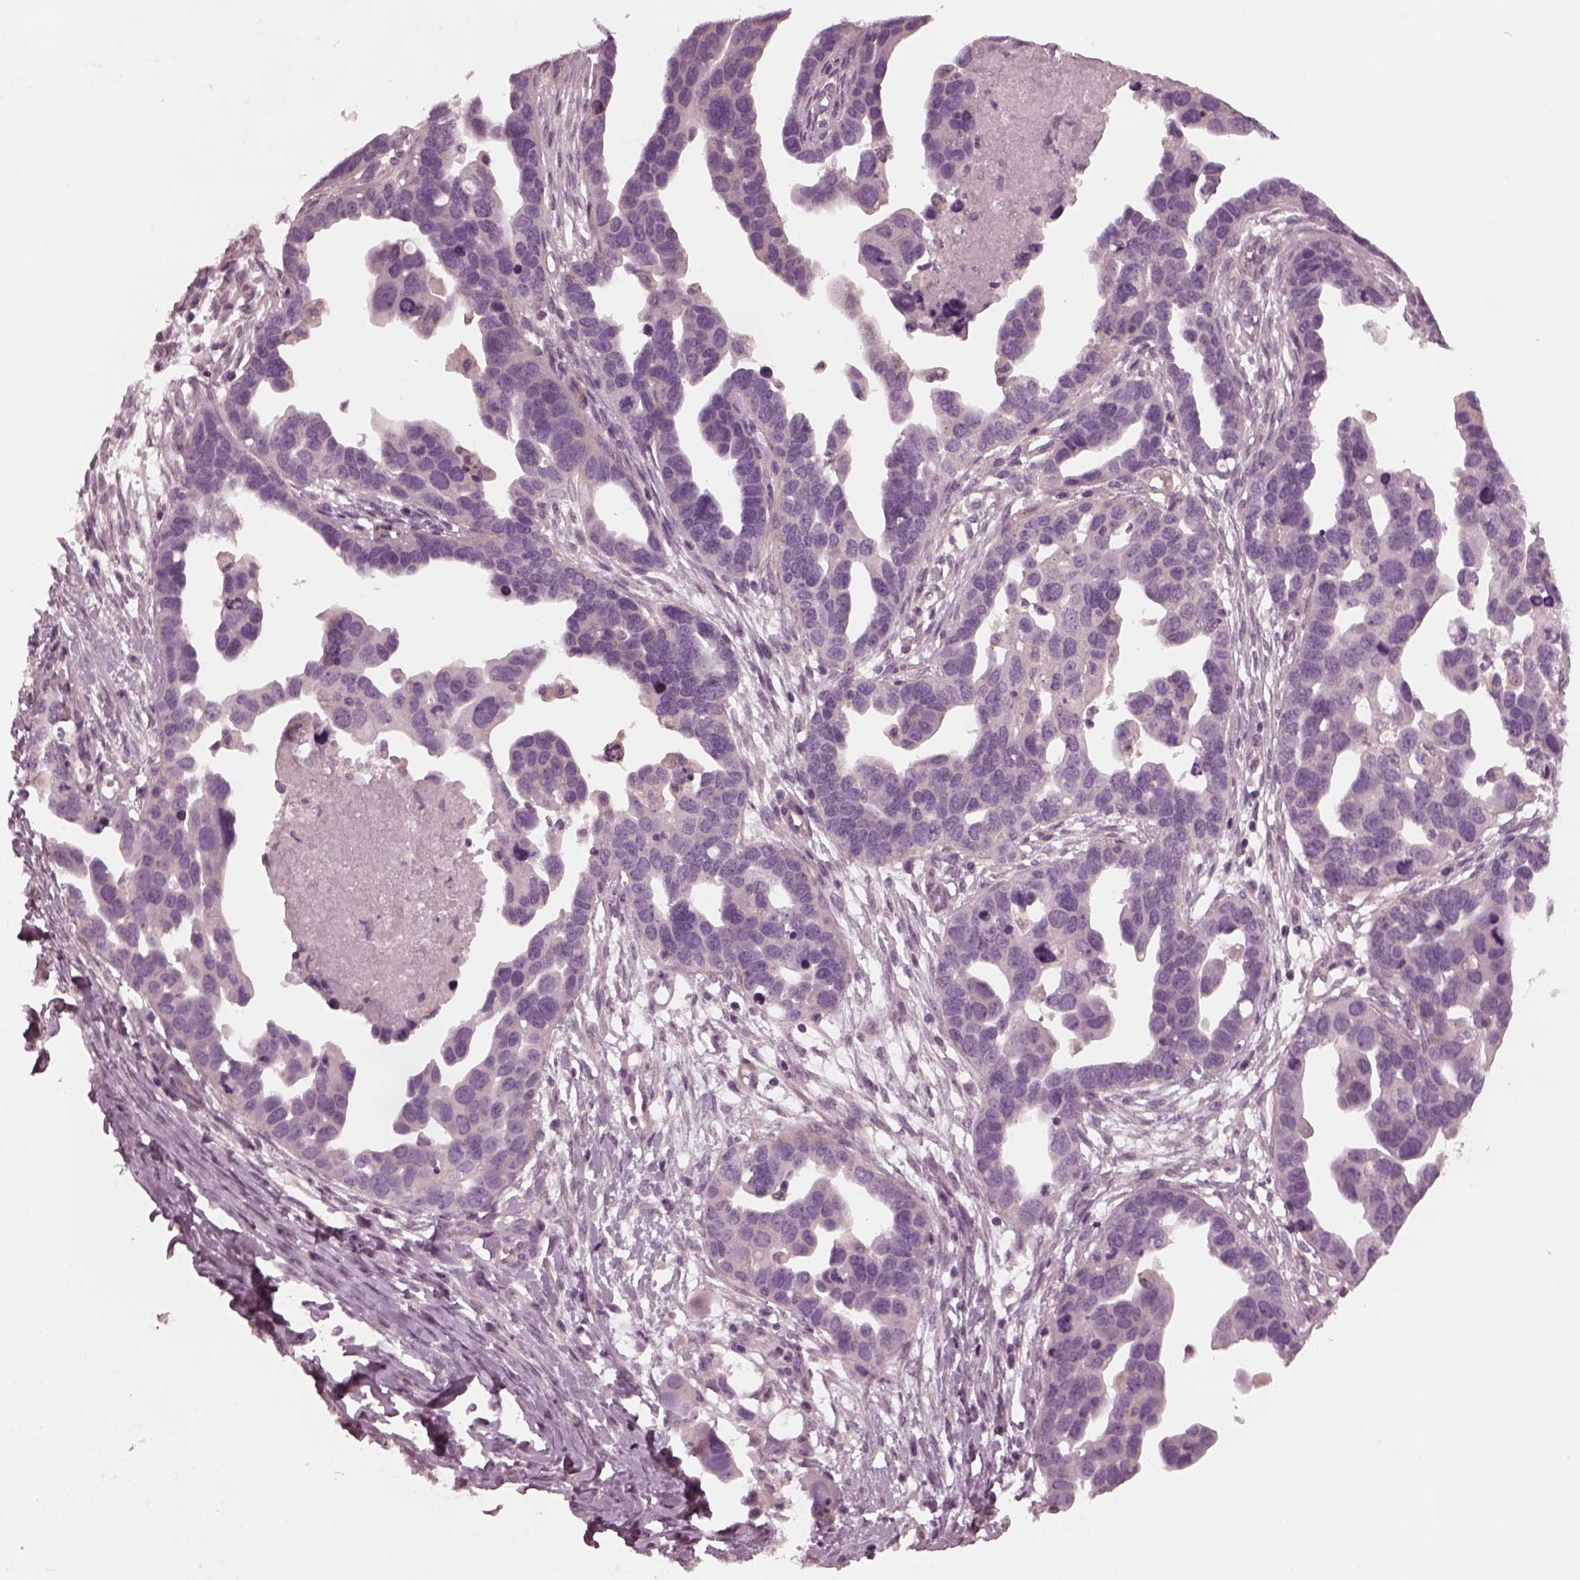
{"staining": {"intensity": "negative", "quantity": "none", "location": "none"}, "tissue": "ovarian cancer", "cell_type": "Tumor cells", "image_type": "cancer", "snomed": [{"axis": "morphology", "description": "Cystadenocarcinoma, serous, NOS"}, {"axis": "topography", "description": "Ovary"}], "caption": "Human ovarian cancer (serous cystadenocarcinoma) stained for a protein using IHC reveals no expression in tumor cells.", "gene": "KIF6", "patient": {"sex": "female", "age": 54}}